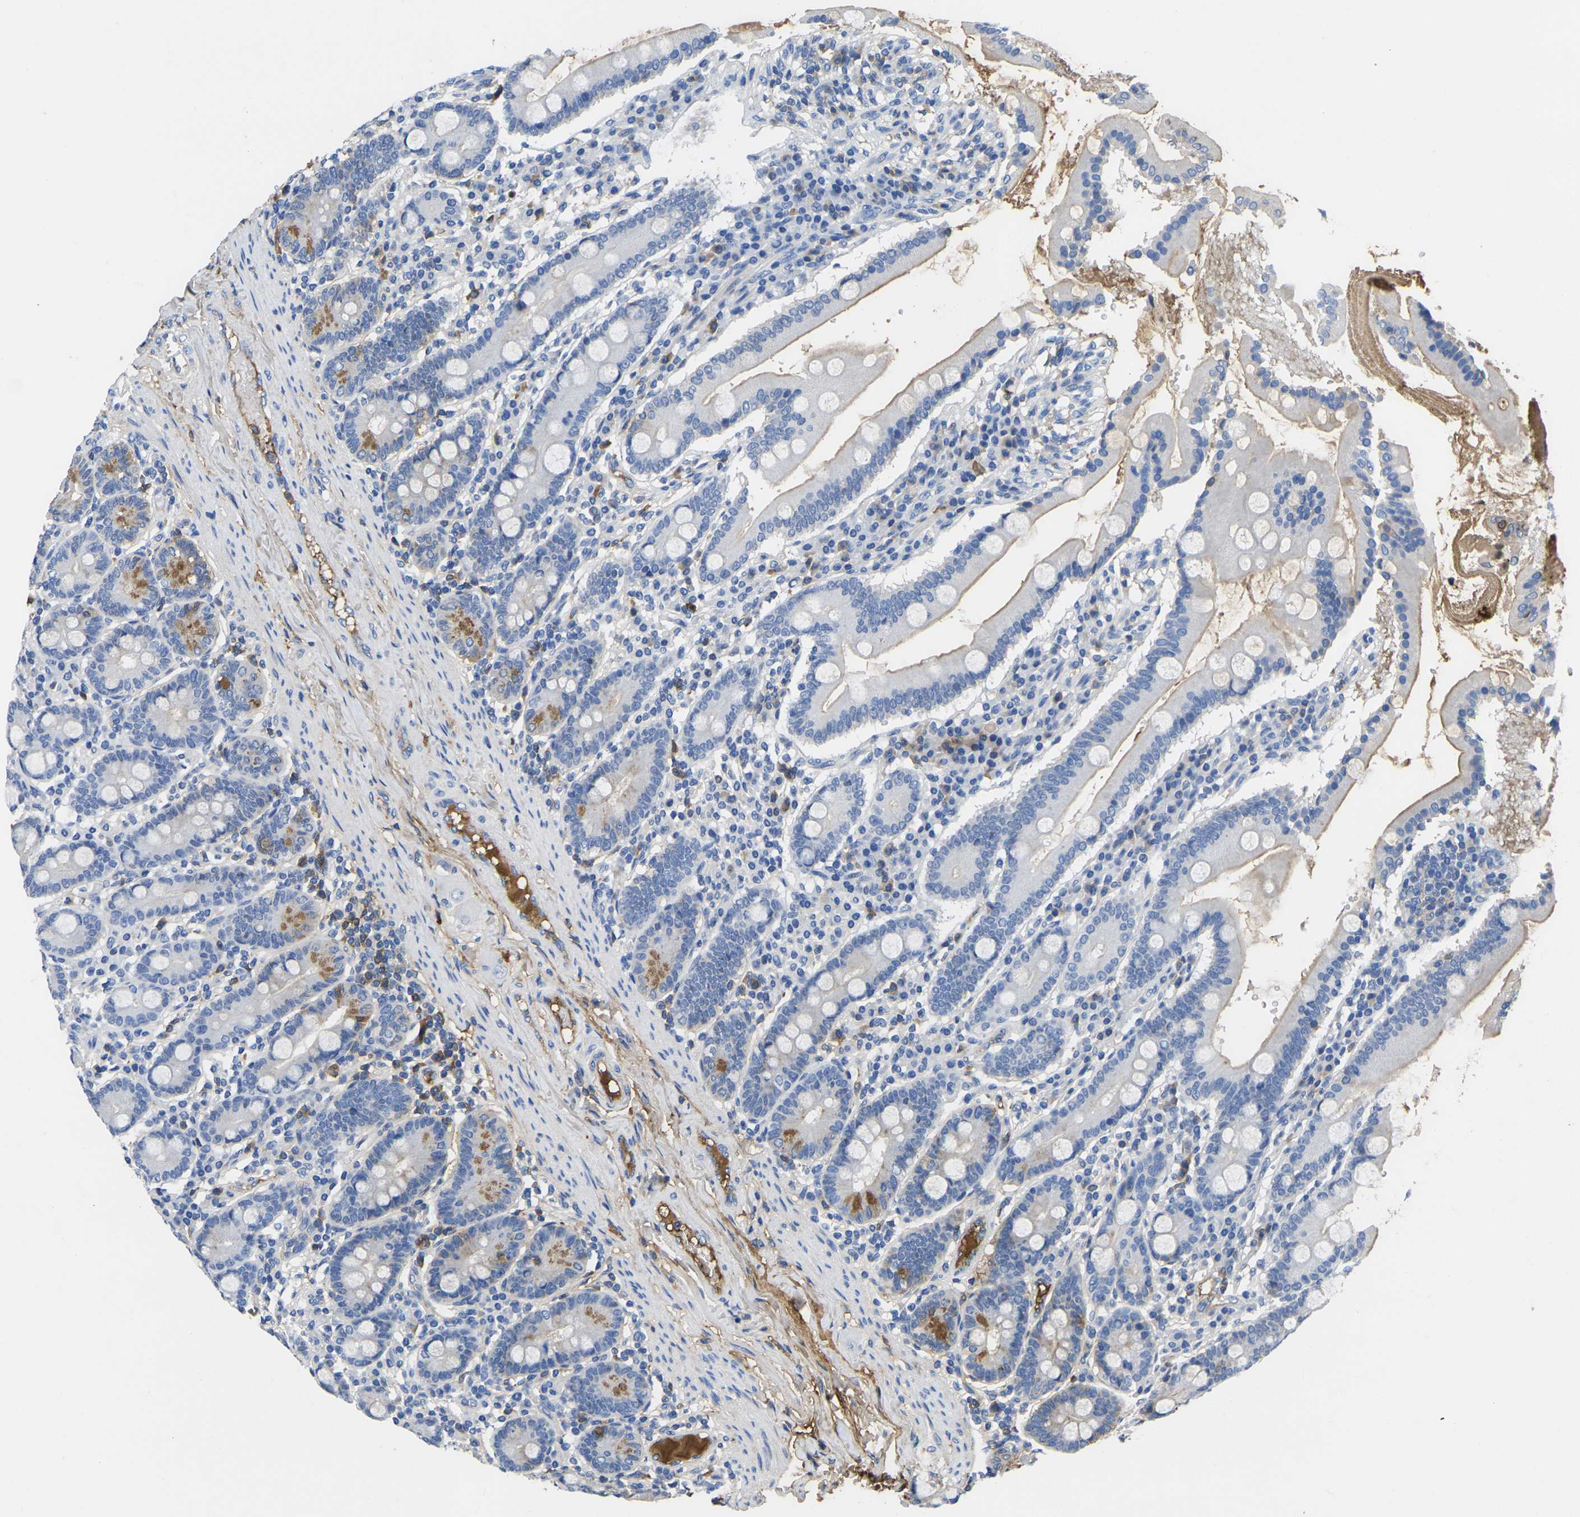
{"staining": {"intensity": "moderate", "quantity": "<25%", "location": "cytoplasmic/membranous"}, "tissue": "duodenum", "cell_type": "Glandular cells", "image_type": "normal", "snomed": [{"axis": "morphology", "description": "Normal tissue, NOS"}, {"axis": "topography", "description": "Duodenum"}], "caption": "DAB (3,3'-diaminobenzidine) immunohistochemical staining of unremarkable duodenum demonstrates moderate cytoplasmic/membranous protein expression in about <25% of glandular cells.", "gene": "GREM2", "patient": {"sex": "male", "age": 50}}